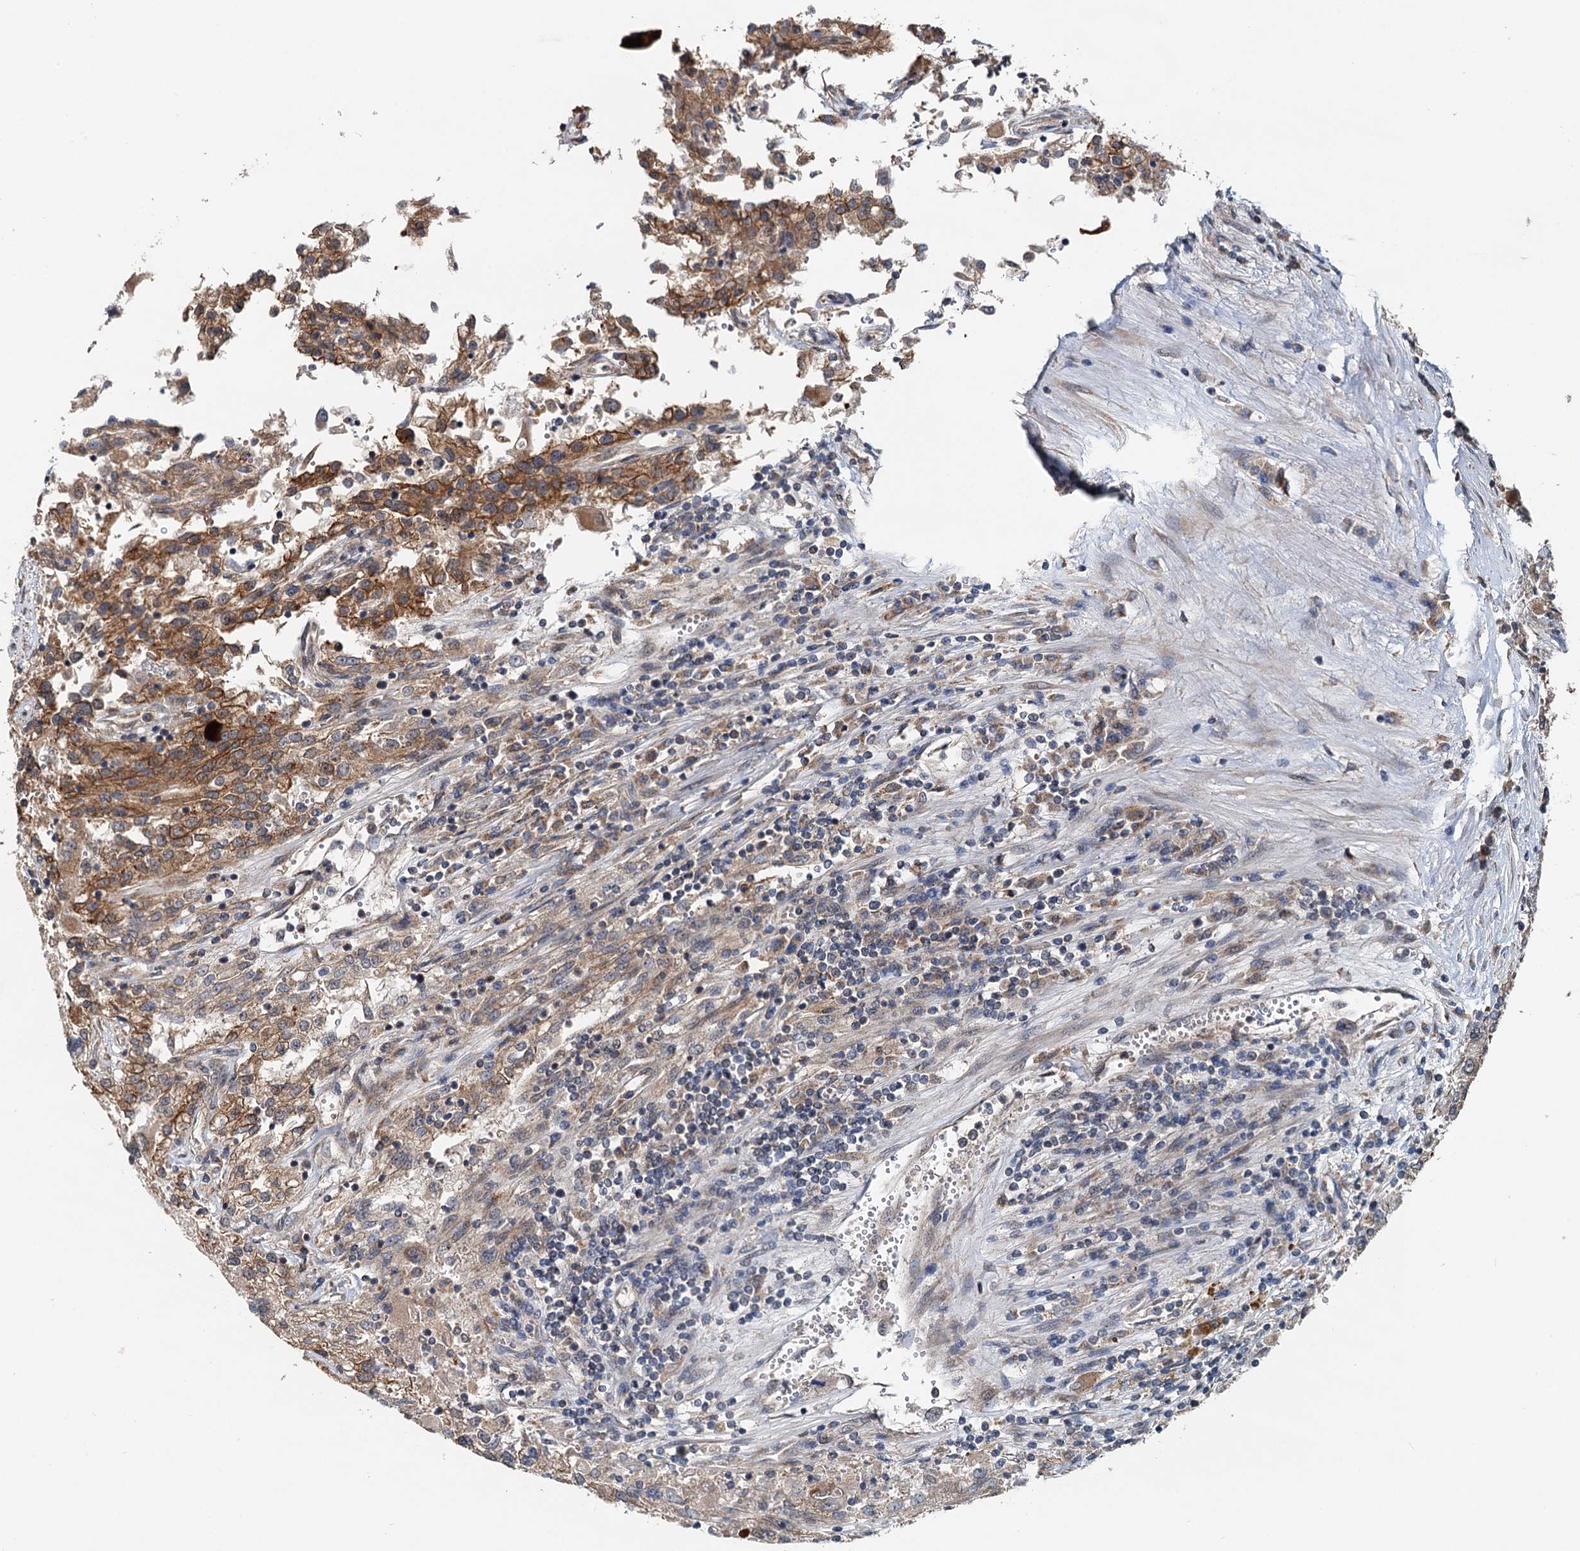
{"staining": {"intensity": "moderate", "quantity": ">75%", "location": "cytoplasmic/membranous"}, "tissue": "renal cancer", "cell_type": "Tumor cells", "image_type": "cancer", "snomed": [{"axis": "morphology", "description": "Adenocarcinoma, NOS"}, {"axis": "topography", "description": "Kidney"}], "caption": "Human renal cancer (adenocarcinoma) stained with a protein marker displays moderate staining in tumor cells.", "gene": "LRRK2", "patient": {"sex": "female", "age": 52}}